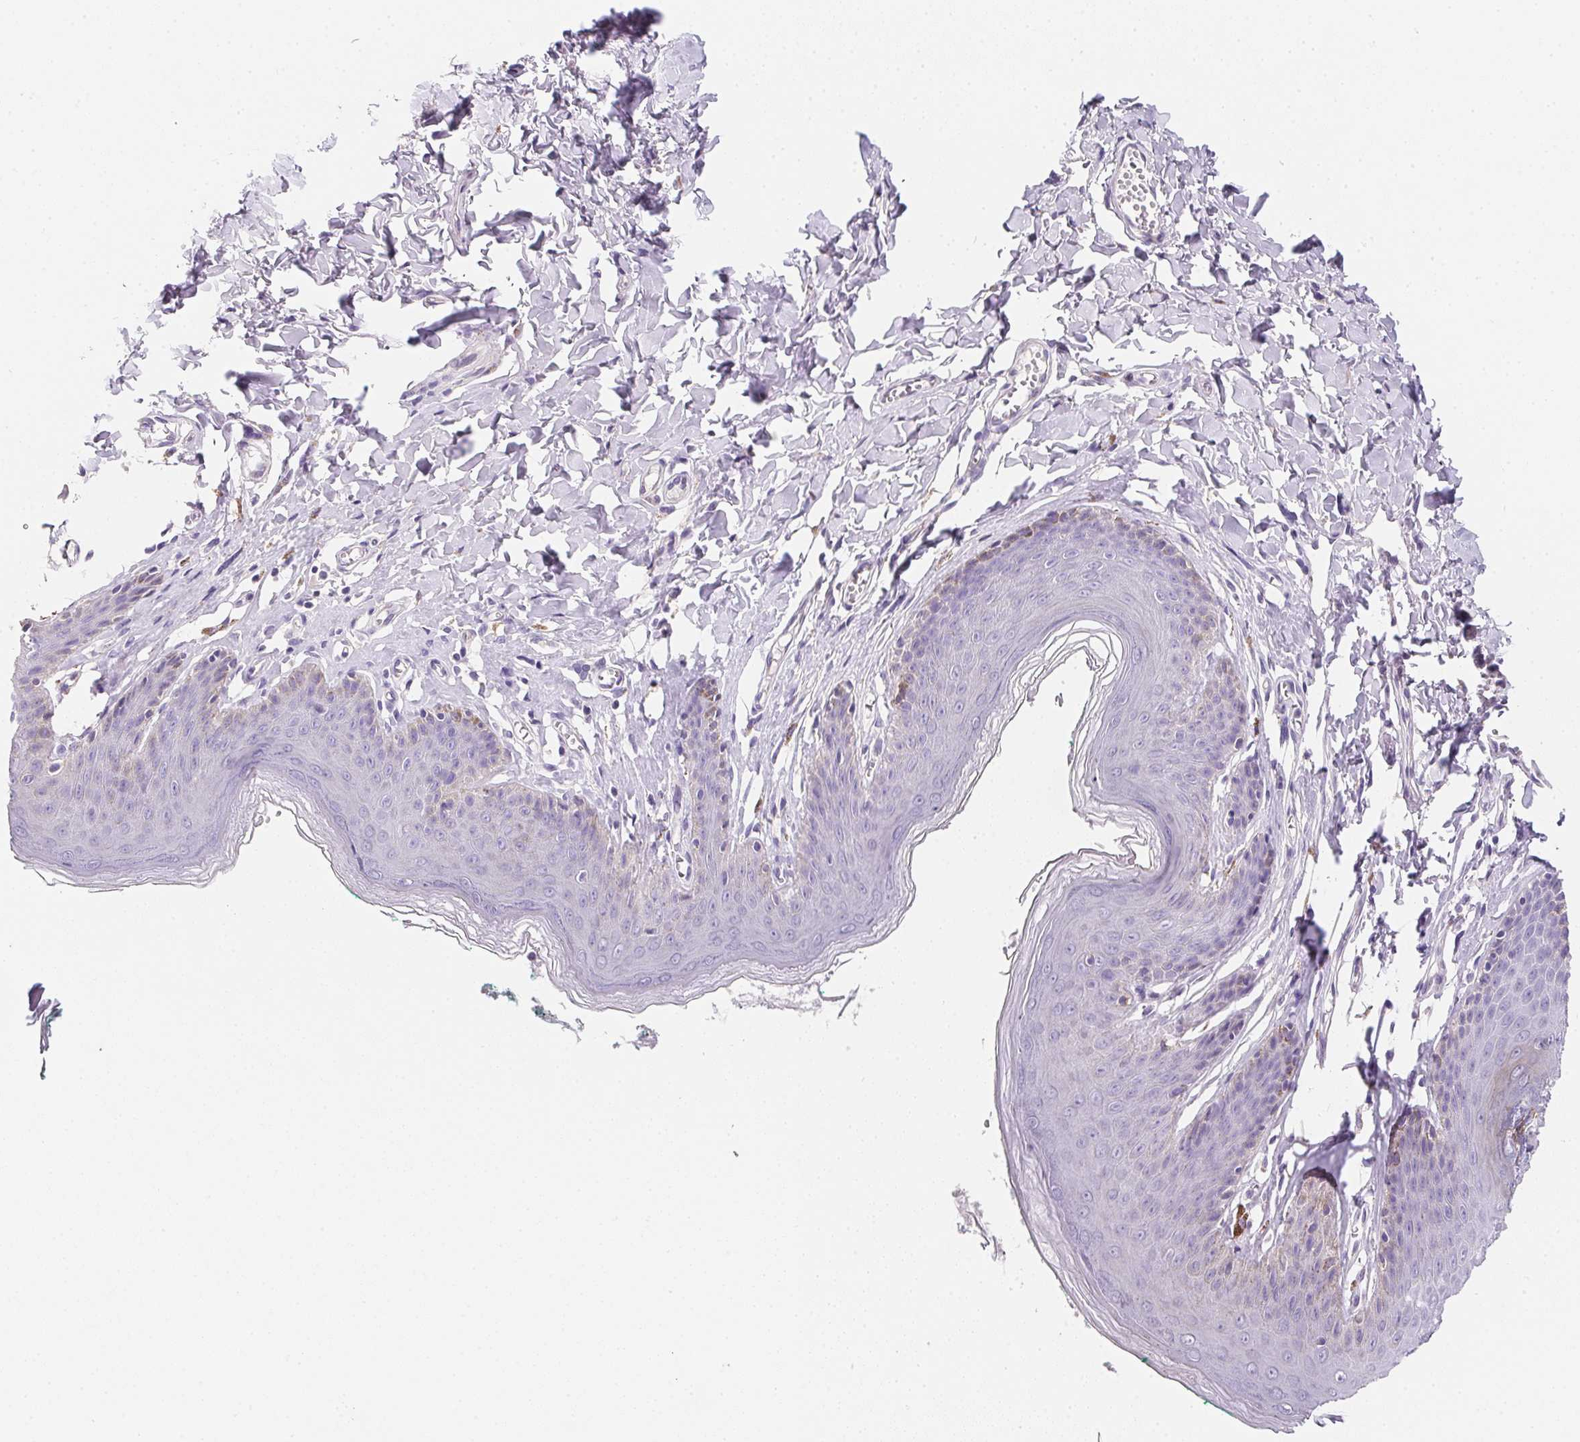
{"staining": {"intensity": "negative", "quantity": "none", "location": "none"}, "tissue": "skin", "cell_type": "Epidermal cells", "image_type": "normal", "snomed": [{"axis": "morphology", "description": "Normal tissue, NOS"}, {"axis": "topography", "description": "Vulva"}, {"axis": "topography", "description": "Peripheral nerve tissue"}], "caption": "Photomicrograph shows no protein staining in epidermal cells of unremarkable skin. Brightfield microscopy of immunohistochemistry stained with DAB (brown) and hematoxylin (blue), captured at high magnification.", "gene": "AQP5", "patient": {"sex": "female", "age": 66}}